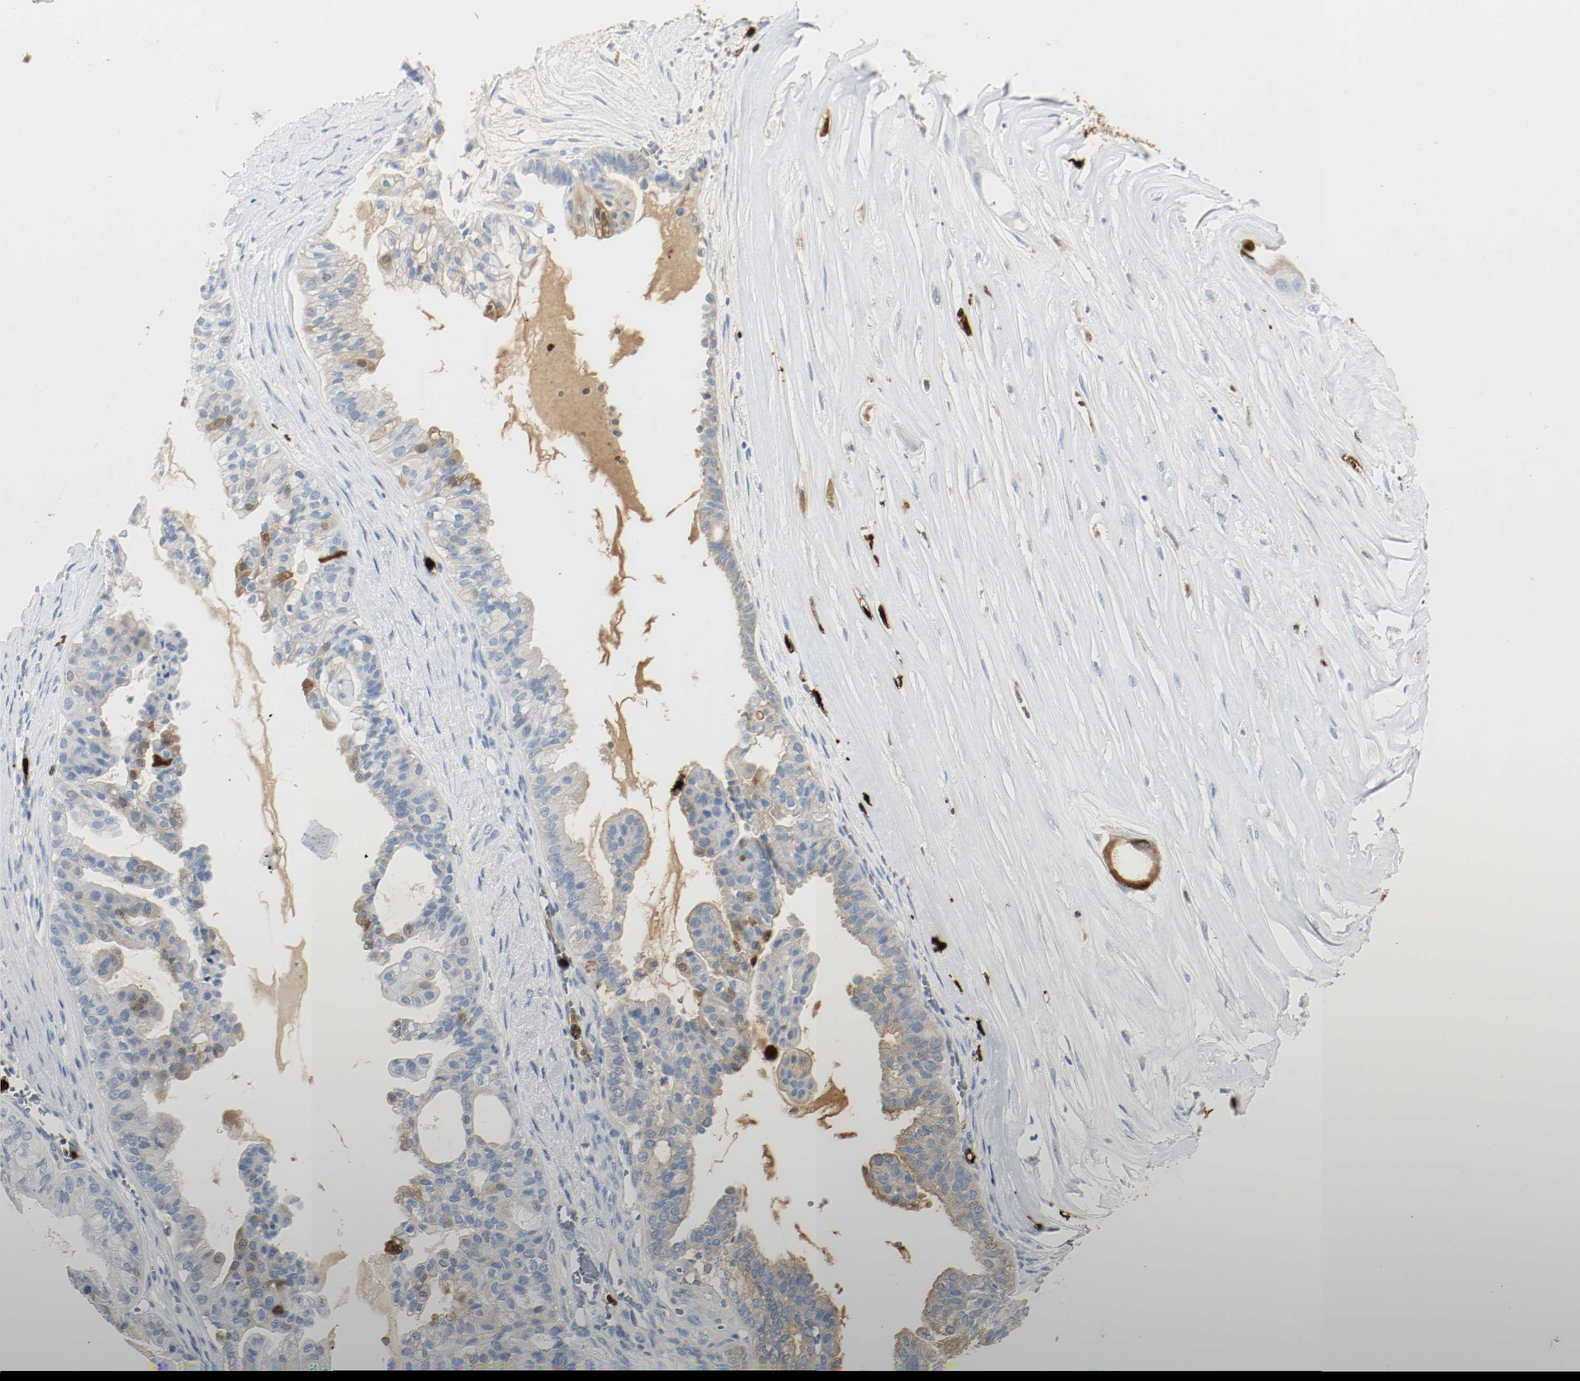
{"staining": {"intensity": "weak", "quantity": "<25%", "location": "cytoplasmic/membranous"}, "tissue": "ovarian cancer", "cell_type": "Tumor cells", "image_type": "cancer", "snomed": [{"axis": "morphology", "description": "Carcinoma, NOS"}, {"axis": "morphology", "description": "Carcinoma, endometroid"}, {"axis": "topography", "description": "Ovary"}], "caption": "Immunohistochemistry (IHC) photomicrograph of endometroid carcinoma (ovarian) stained for a protein (brown), which reveals no positivity in tumor cells.", "gene": "S100A9", "patient": {"sex": "female", "age": 50}}